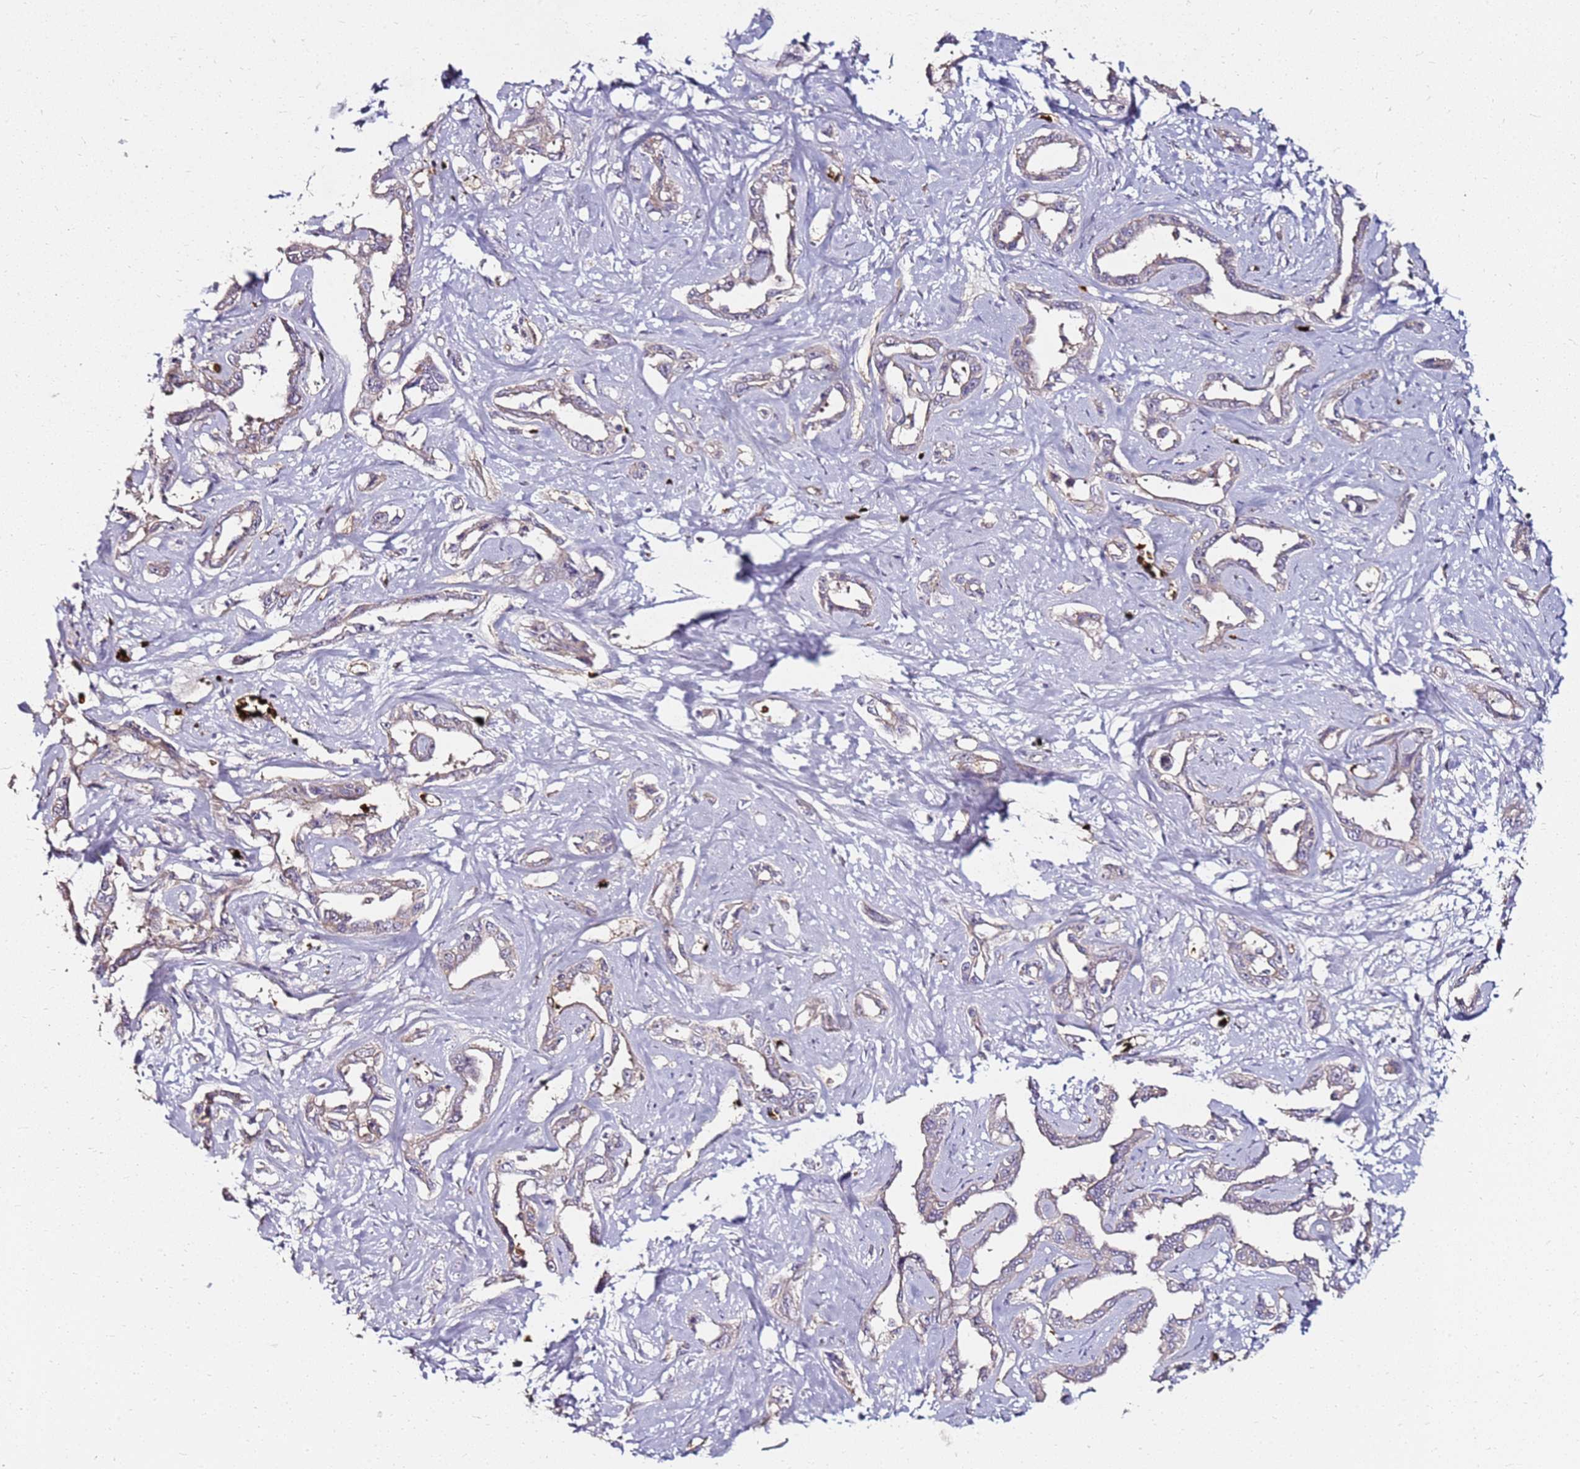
{"staining": {"intensity": "weak", "quantity": "<25%", "location": "cytoplasmic/membranous"}, "tissue": "liver cancer", "cell_type": "Tumor cells", "image_type": "cancer", "snomed": [{"axis": "morphology", "description": "Cholangiocarcinoma"}, {"axis": "topography", "description": "Liver"}], "caption": "This histopathology image is of liver cholangiocarcinoma stained with immunohistochemistry (IHC) to label a protein in brown with the nuclei are counter-stained blue. There is no staining in tumor cells.", "gene": "RNF11", "patient": {"sex": "male", "age": 59}}